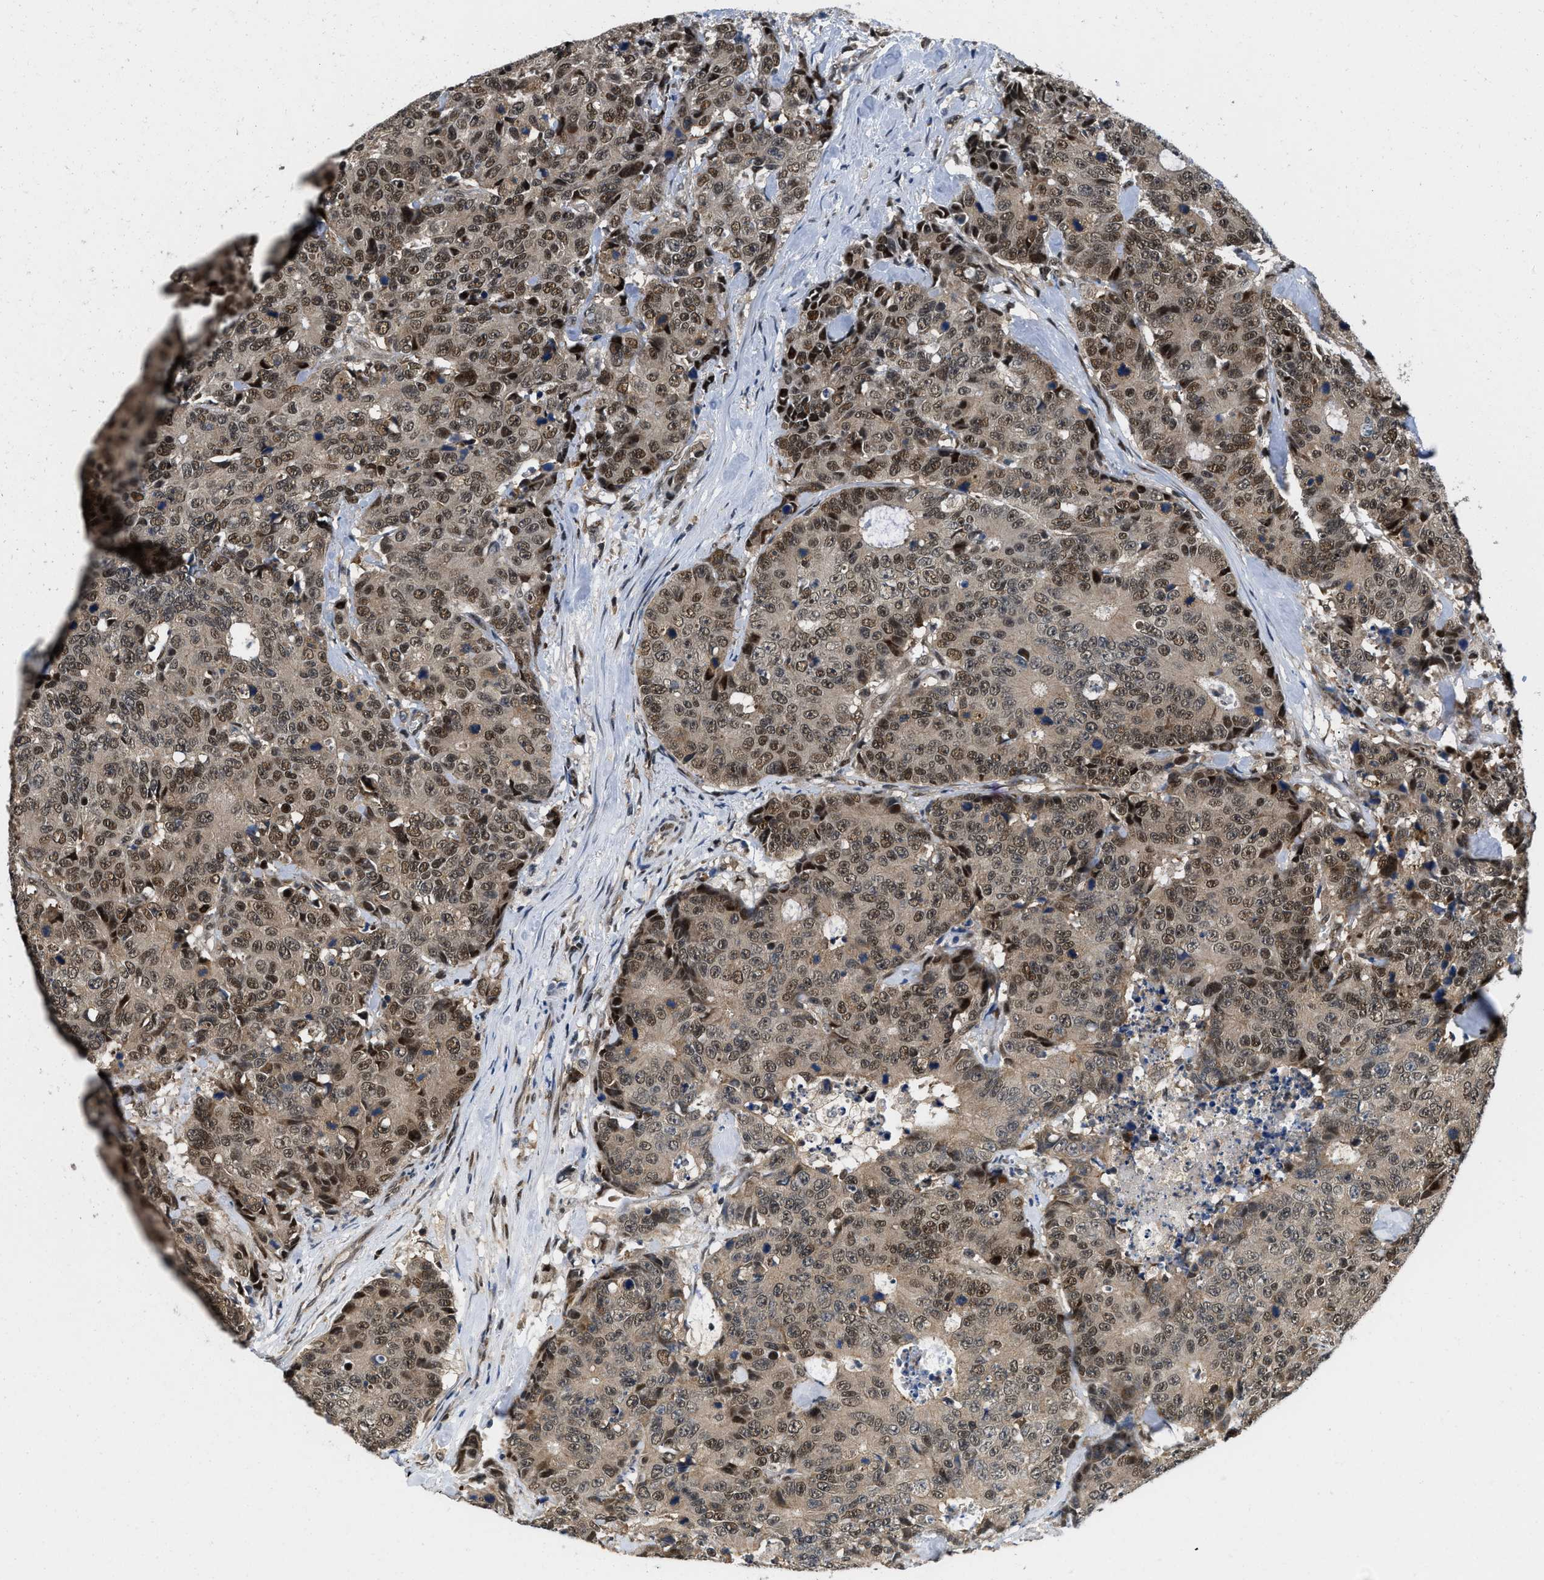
{"staining": {"intensity": "moderate", "quantity": ">75%", "location": "cytoplasmic/membranous,nuclear"}, "tissue": "colorectal cancer", "cell_type": "Tumor cells", "image_type": "cancer", "snomed": [{"axis": "morphology", "description": "Adenocarcinoma, NOS"}, {"axis": "topography", "description": "Colon"}], "caption": "Immunohistochemical staining of adenocarcinoma (colorectal) shows medium levels of moderate cytoplasmic/membranous and nuclear positivity in about >75% of tumor cells.", "gene": "ATF7IP", "patient": {"sex": "female", "age": 86}}